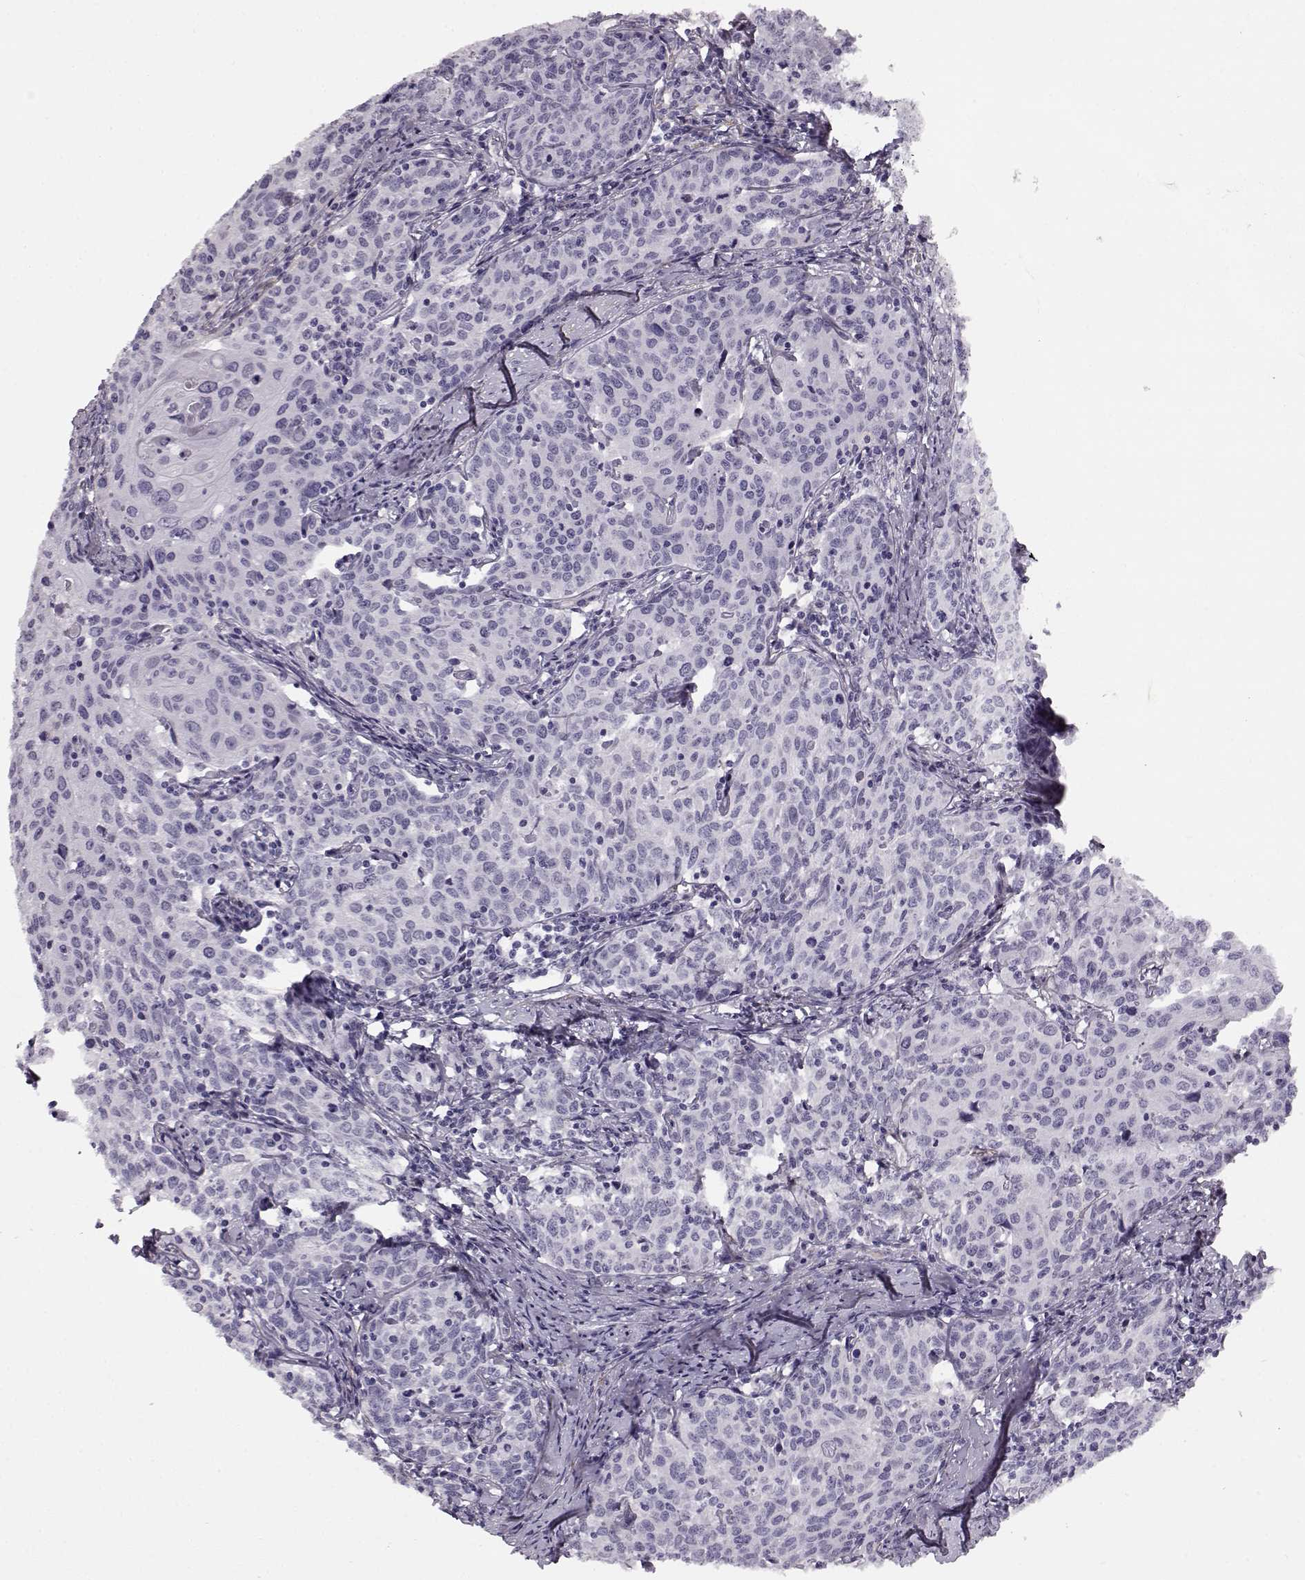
{"staining": {"intensity": "negative", "quantity": "none", "location": "none"}, "tissue": "cervical cancer", "cell_type": "Tumor cells", "image_type": "cancer", "snomed": [{"axis": "morphology", "description": "Squamous cell carcinoma, NOS"}, {"axis": "topography", "description": "Cervix"}], "caption": "Protein analysis of squamous cell carcinoma (cervical) displays no significant expression in tumor cells.", "gene": "TRIM69", "patient": {"sex": "female", "age": 62}}